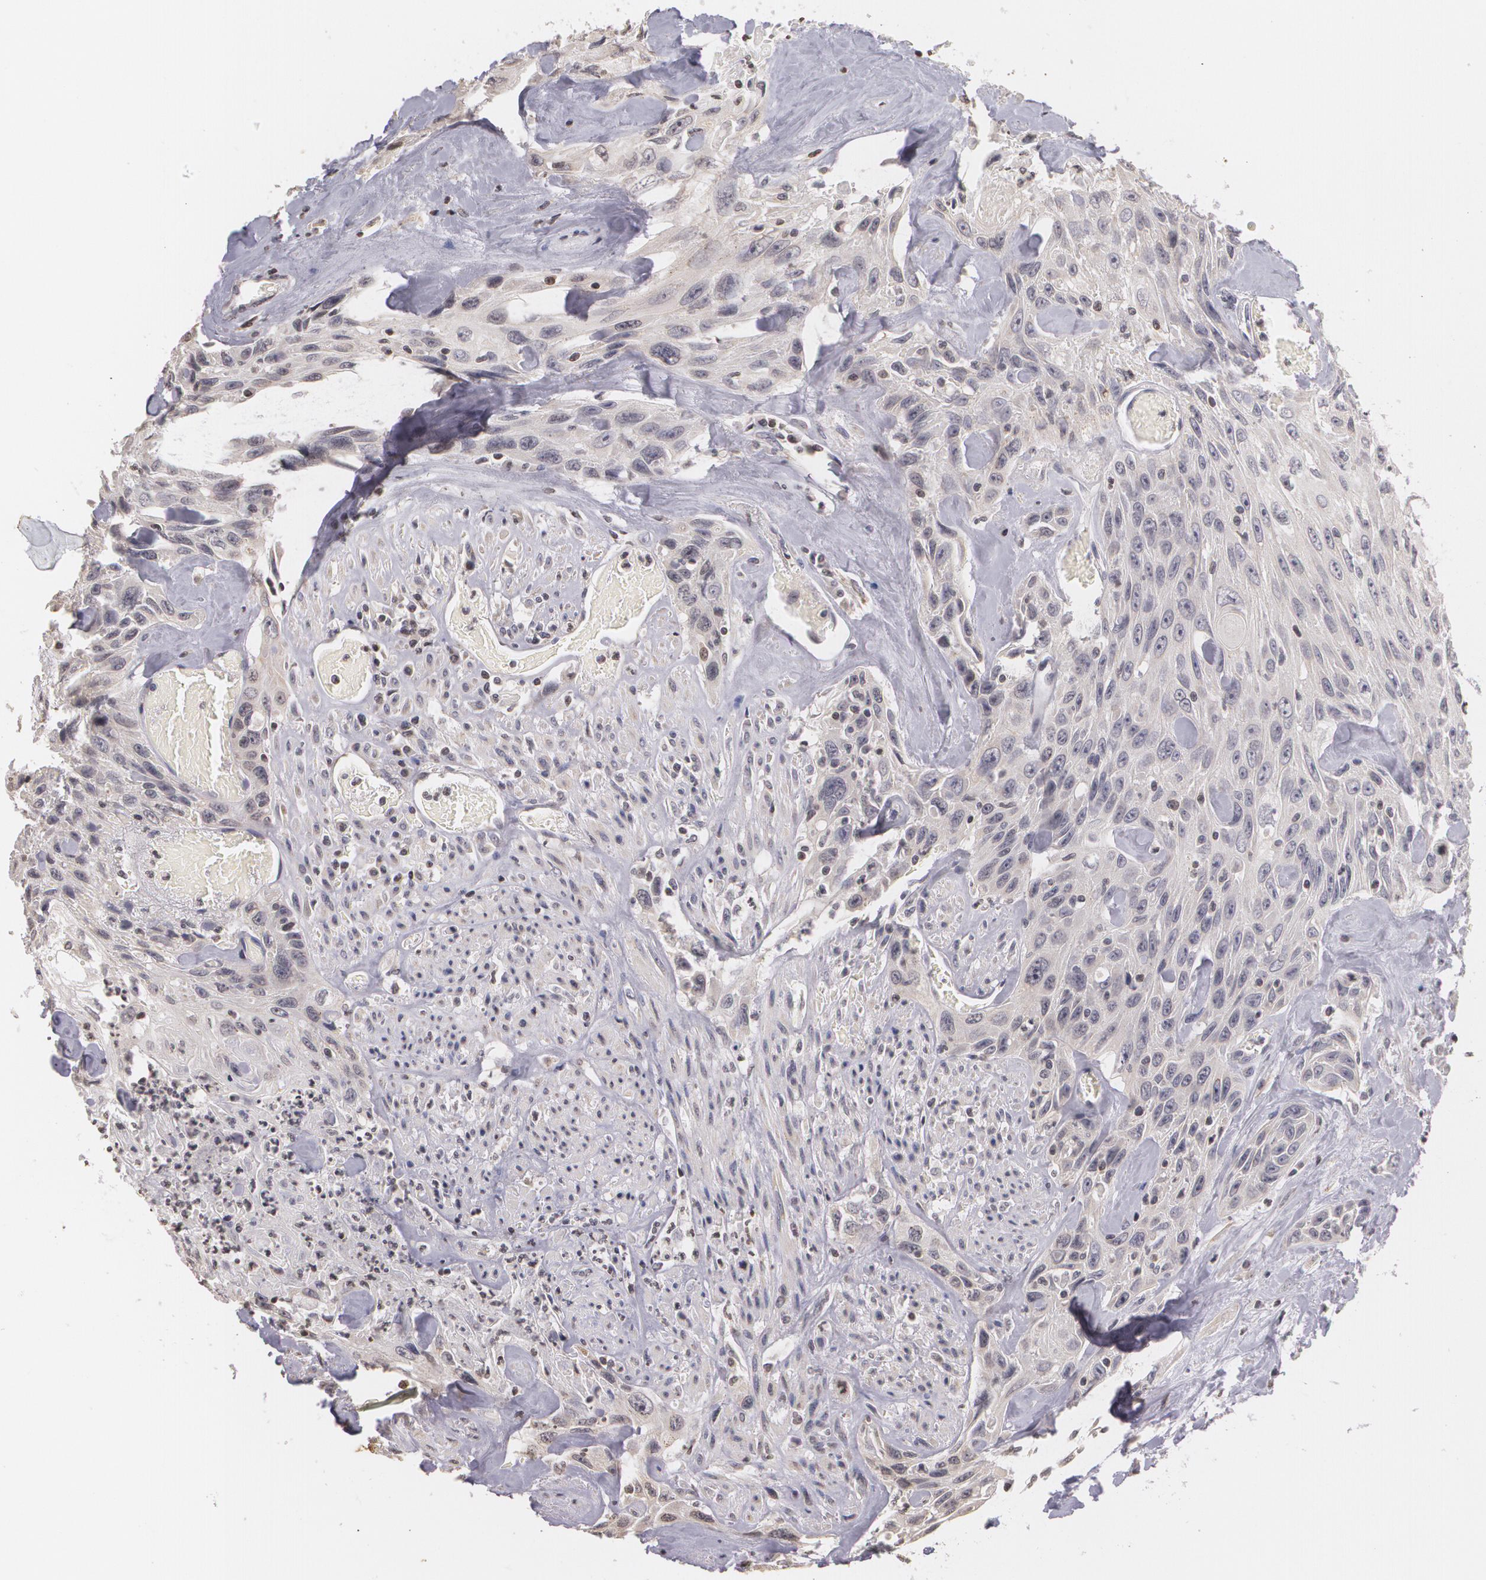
{"staining": {"intensity": "negative", "quantity": "none", "location": "none"}, "tissue": "urothelial cancer", "cell_type": "Tumor cells", "image_type": "cancer", "snomed": [{"axis": "morphology", "description": "Urothelial carcinoma, High grade"}, {"axis": "topography", "description": "Urinary bladder"}], "caption": "Protein analysis of high-grade urothelial carcinoma displays no significant expression in tumor cells.", "gene": "THRB", "patient": {"sex": "female", "age": 84}}